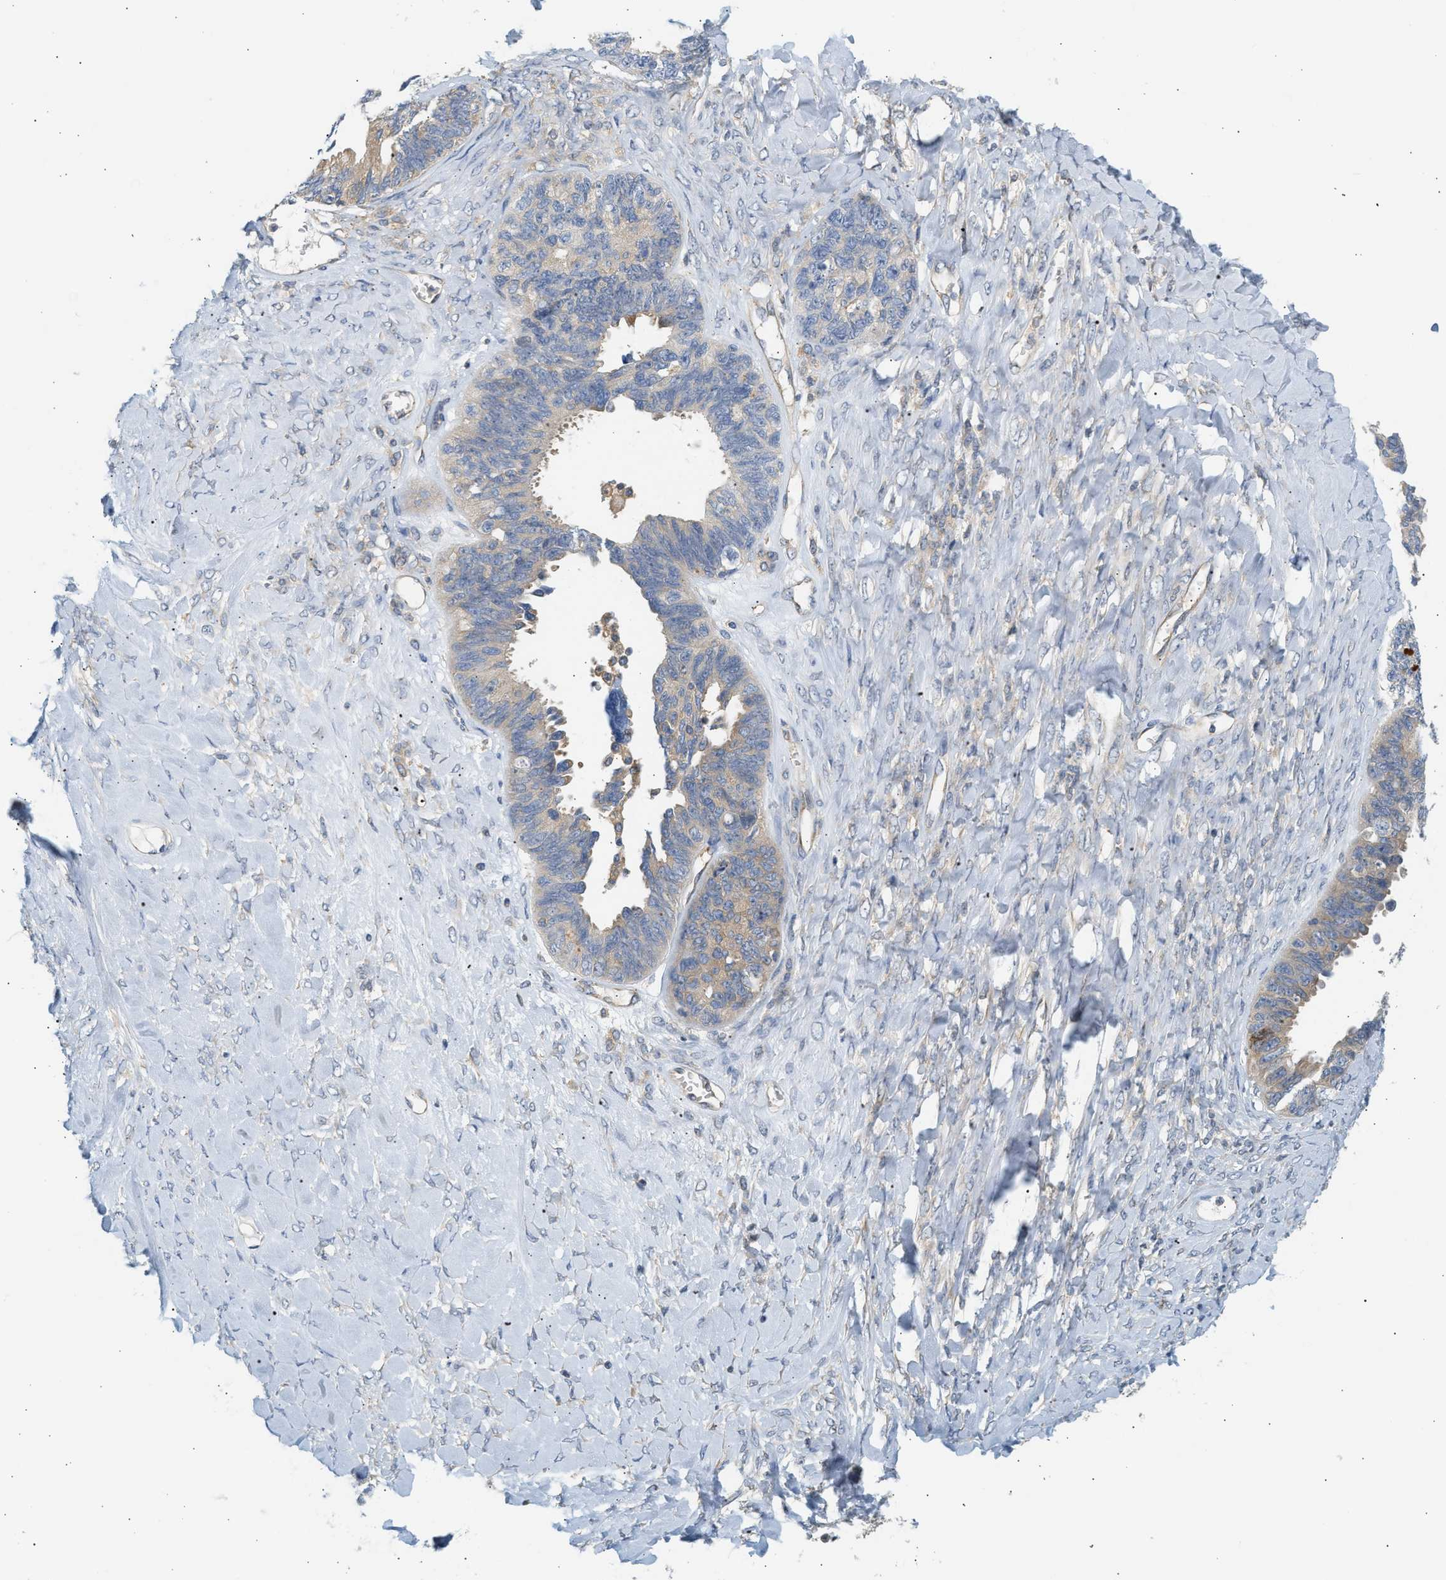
{"staining": {"intensity": "weak", "quantity": "<25%", "location": "cytoplasmic/membranous"}, "tissue": "ovarian cancer", "cell_type": "Tumor cells", "image_type": "cancer", "snomed": [{"axis": "morphology", "description": "Cystadenocarcinoma, serous, NOS"}, {"axis": "topography", "description": "Ovary"}], "caption": "Immunohistochemical staining of ovarian cancer (serous cystadenocarcinoma) shows no significant staining in tumor cells.", "gene": "PAFAH1B1", "patient": {"sex": "female", "age": 79}}